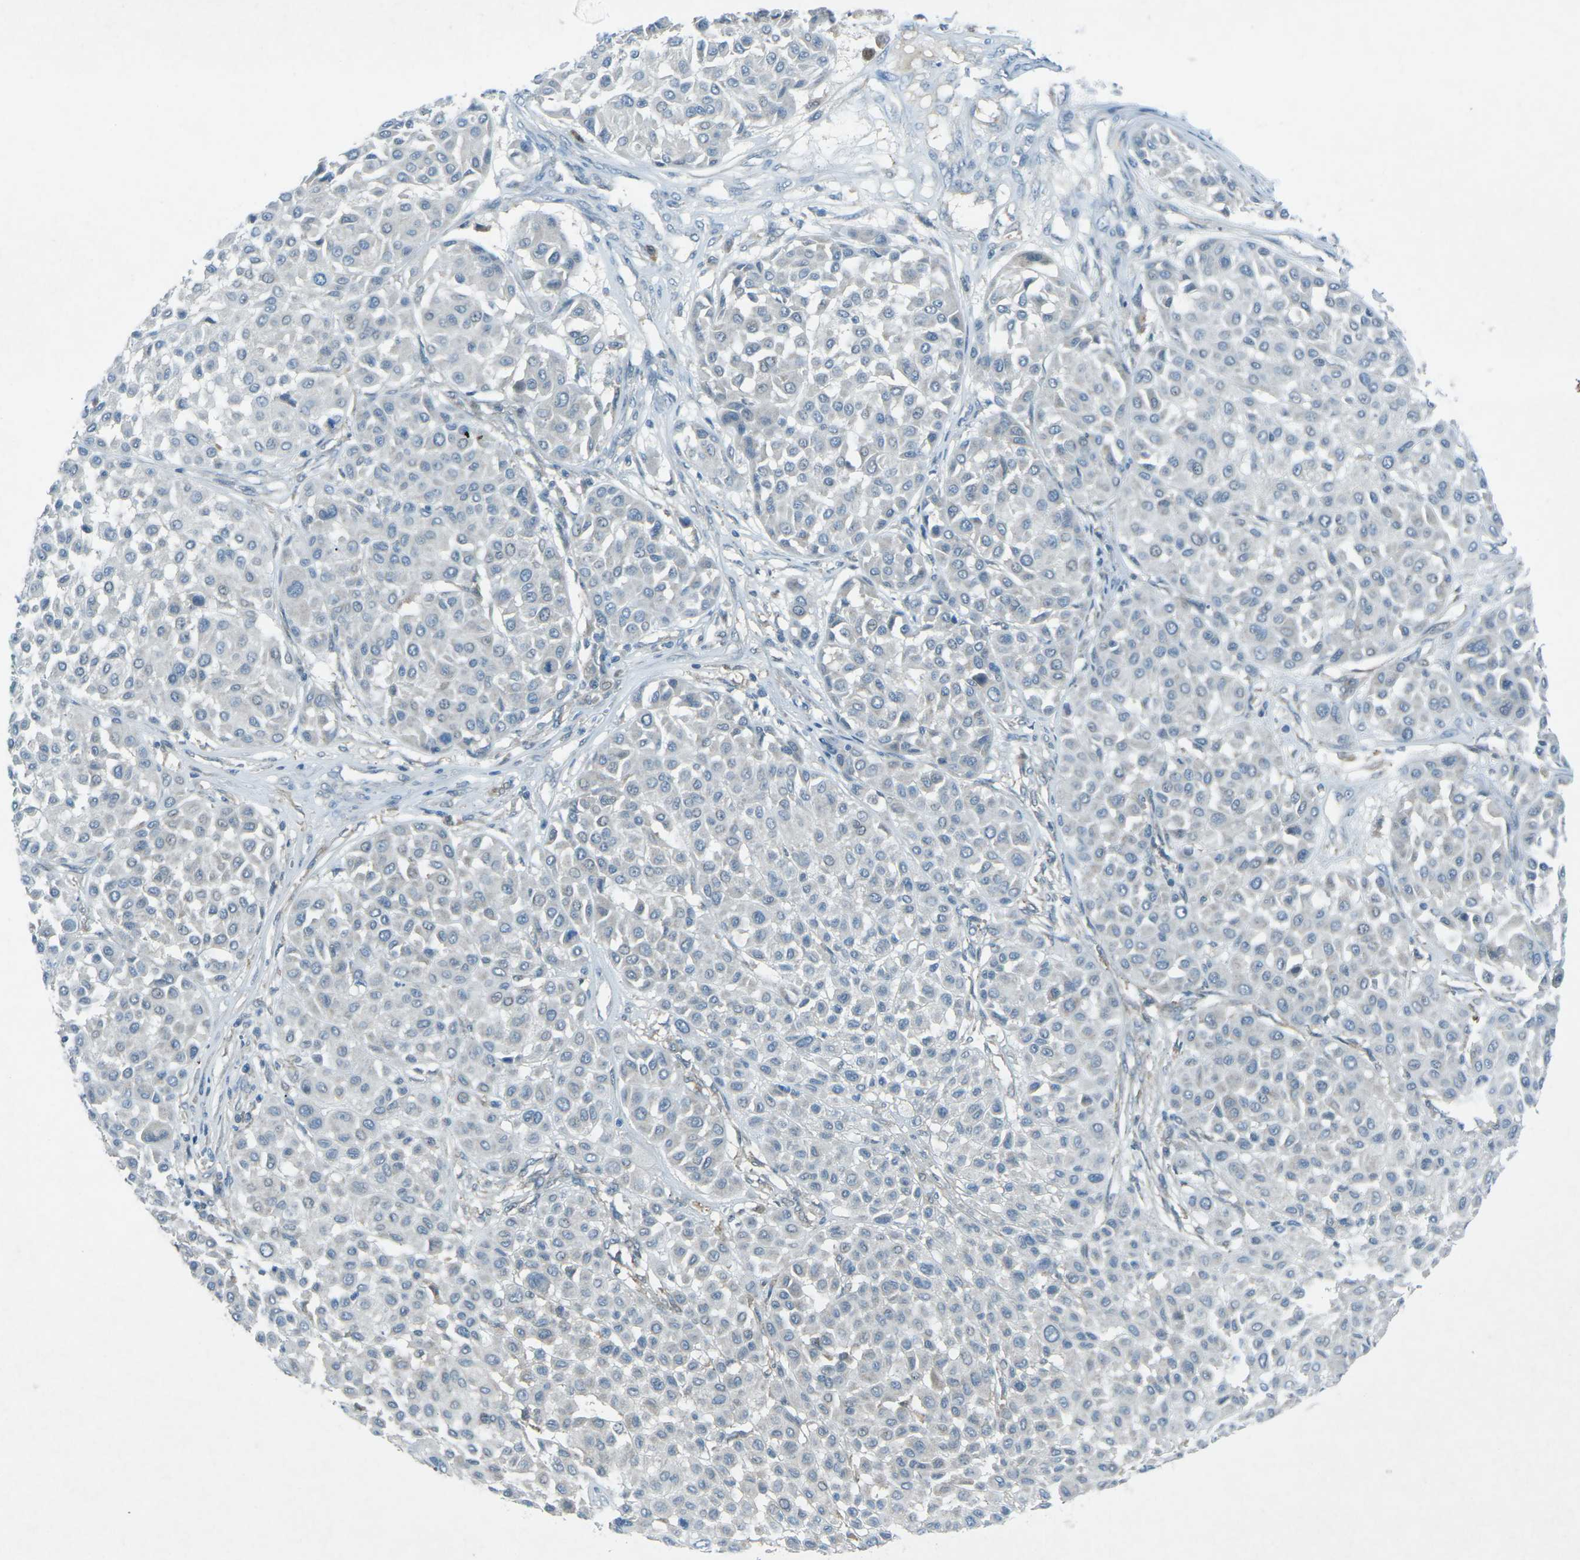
{"staining": {"intensity": "negative", "quantity": "none", "location": "none"}, "tissue": "melanoma", "cell_type": "Tumor cells", "image_type": "cancer", "snomed": [{"axis": "morphology", "description": "Malignant melanoma, Metastatic site"}, {"axis": "topography", "description": "Soft tissue"}], "caption": "Human melanoma stained for a protein using immunohistochemistry demonstrates no positivity in tumor cells.", "gene": "PRKCA", "patient": {"sex": "male", "age": 41}}